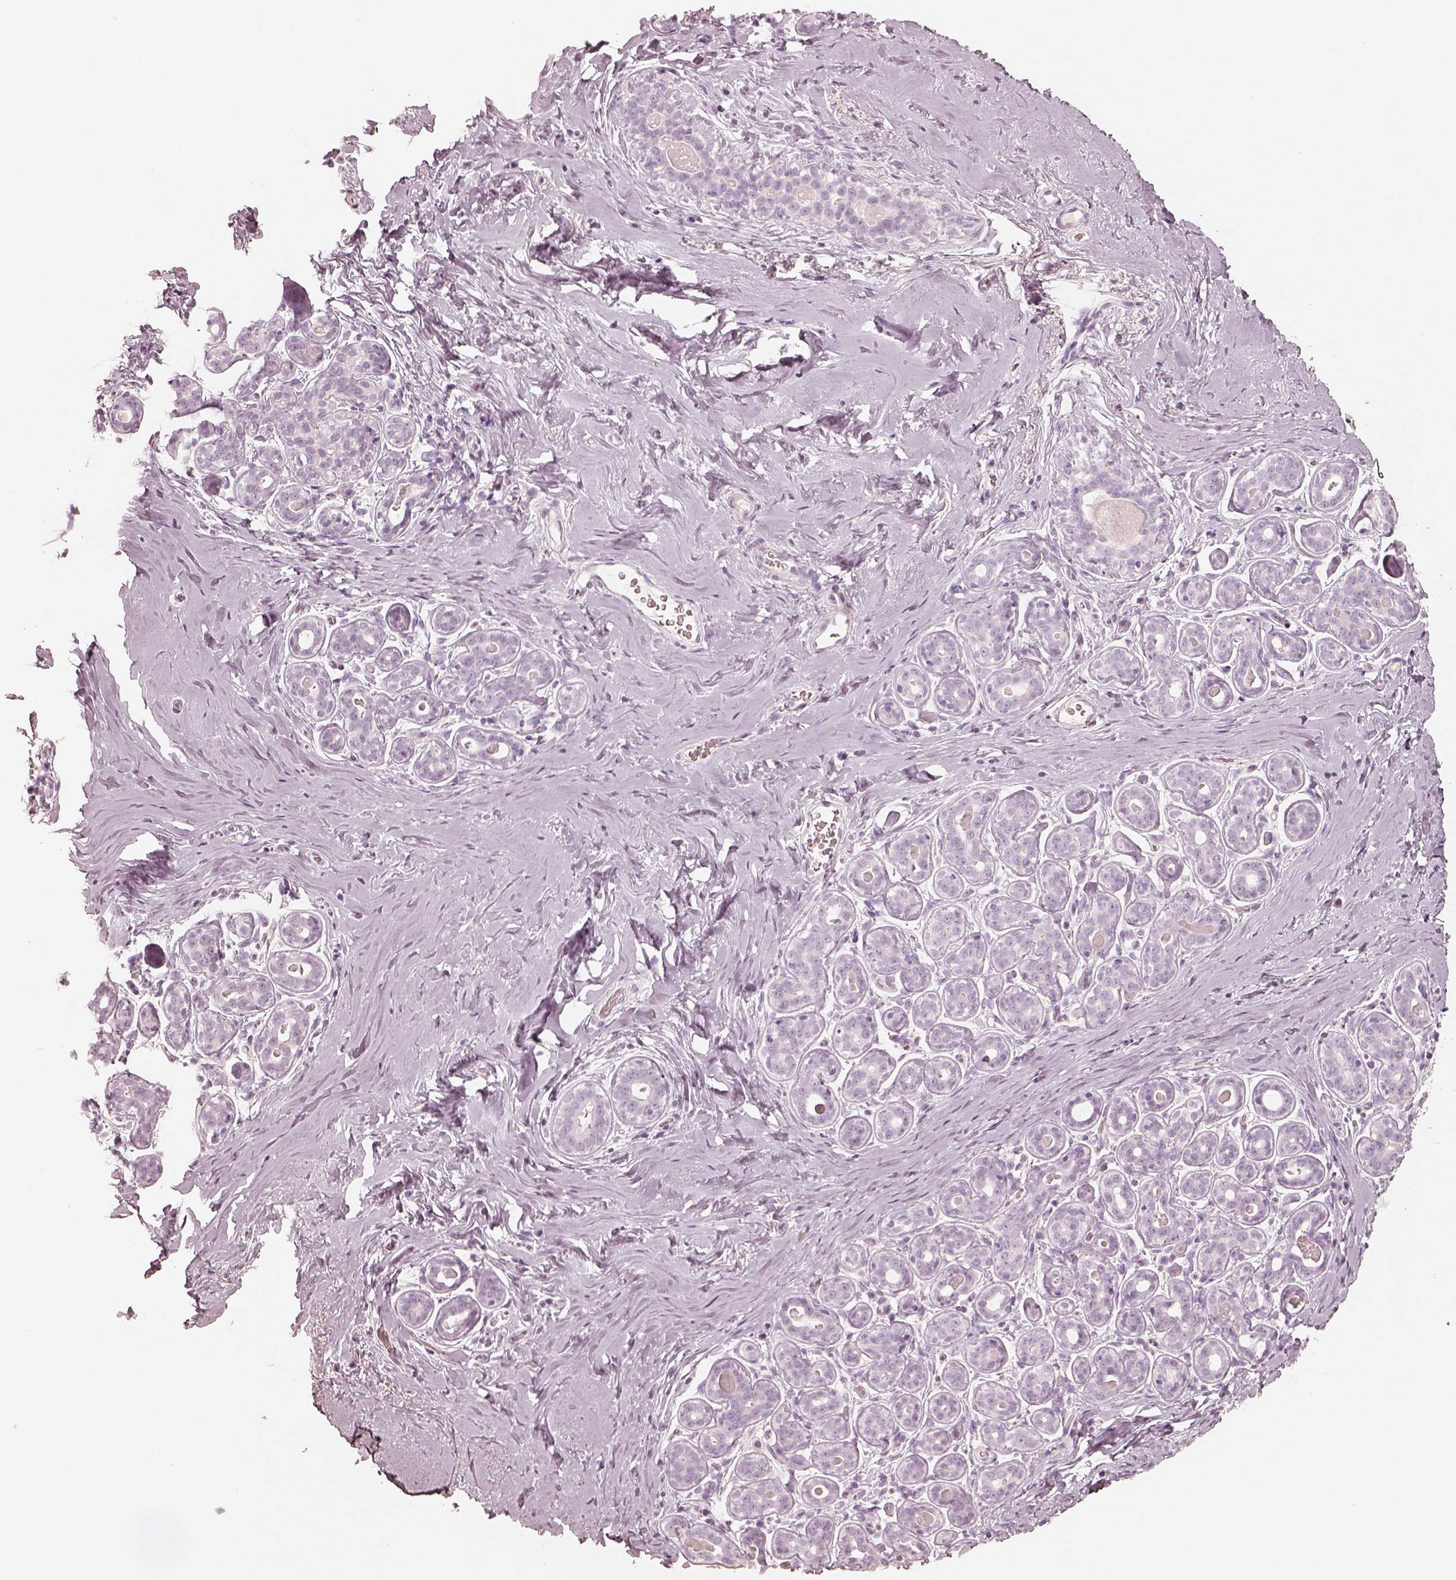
{"staining": {"intensity": "negative", "quantity": "none", "location": "none"}, "tissue": "breast", "cell_type": "Adipocytes", "image_type": "normal", "snomed": [{"axis": "morphology", "description": "Normal tissue, NOS"}, {"axis": "topography", "description": "Skin"}, {"axis": "topography", "description": "Breast"}], "caption": "High power microscopy micrograph of an immunohistochemistry image of unremarkable breast, revealing no significant staining in adipocytes. (Stains: DAB immunohistochemistry (IHC) with hematoxylin counter stain, Microscopy: brightfield microscopy at high magnification).", "gene": "KRT82", "patient": {"sex": "female", "age": 43}}